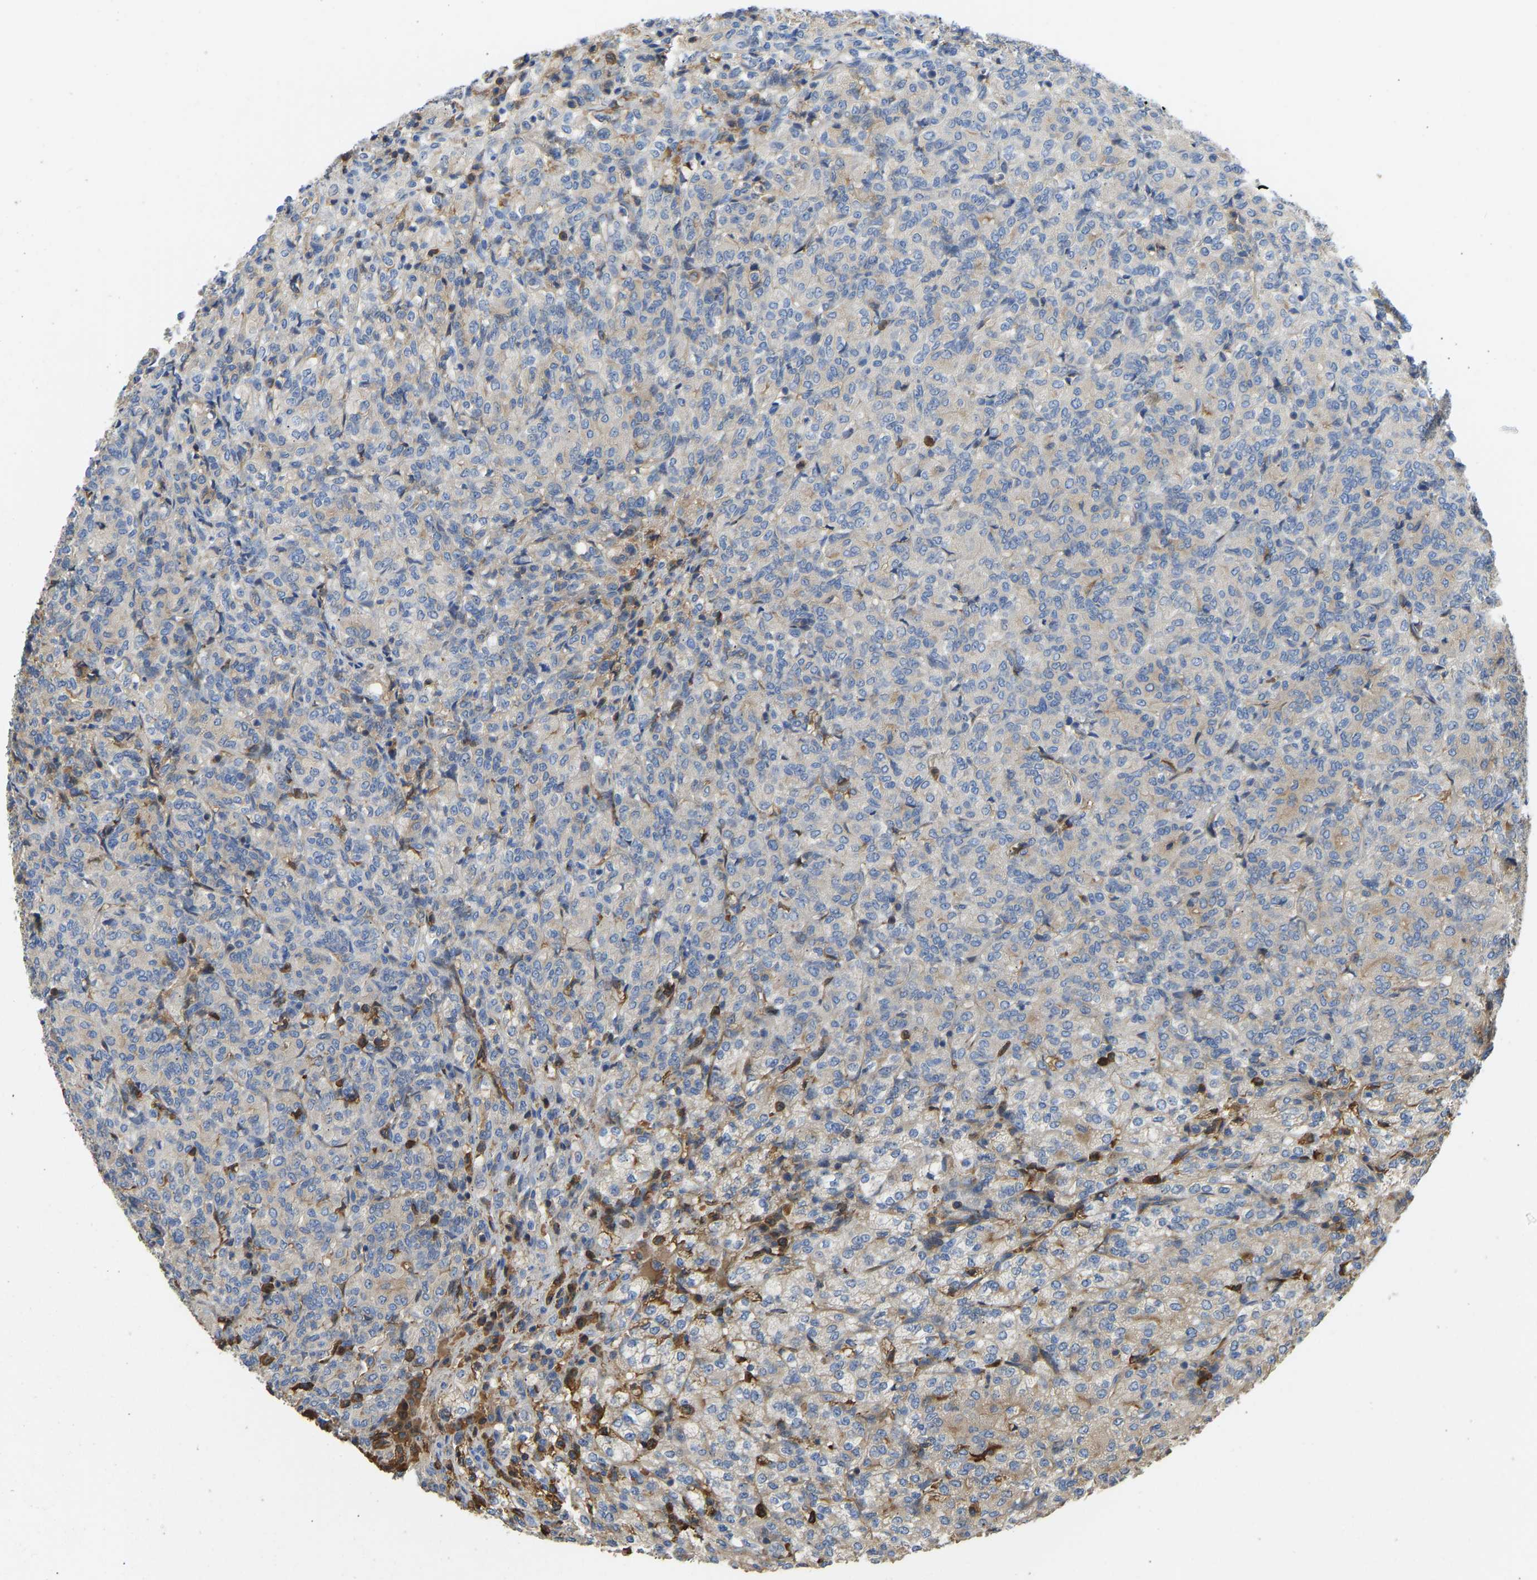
{"staining": {"intensity": "negative", "quantity": "none", "location": "none"}, "tissue": "renal cancer", "cell_type": "Tumor cells", "image_type": "cancer", "snomed": [{"axis": "morphology", "description": "Adenocarcinoma, NOS"}, {"axis": "topography", "description": "Kidney"}], "caption": "A photomicrograph of renal cancer stained for a protein exhibits no brown staining in tumor cells. The staining was performed using DAB to visualize the protein expression in brown, while the nuclei were stained in blue with hematoxylin (Magnification: 20x).", "gene": "VCPKMT", "patient": {"sex": "male", "age": 77}}